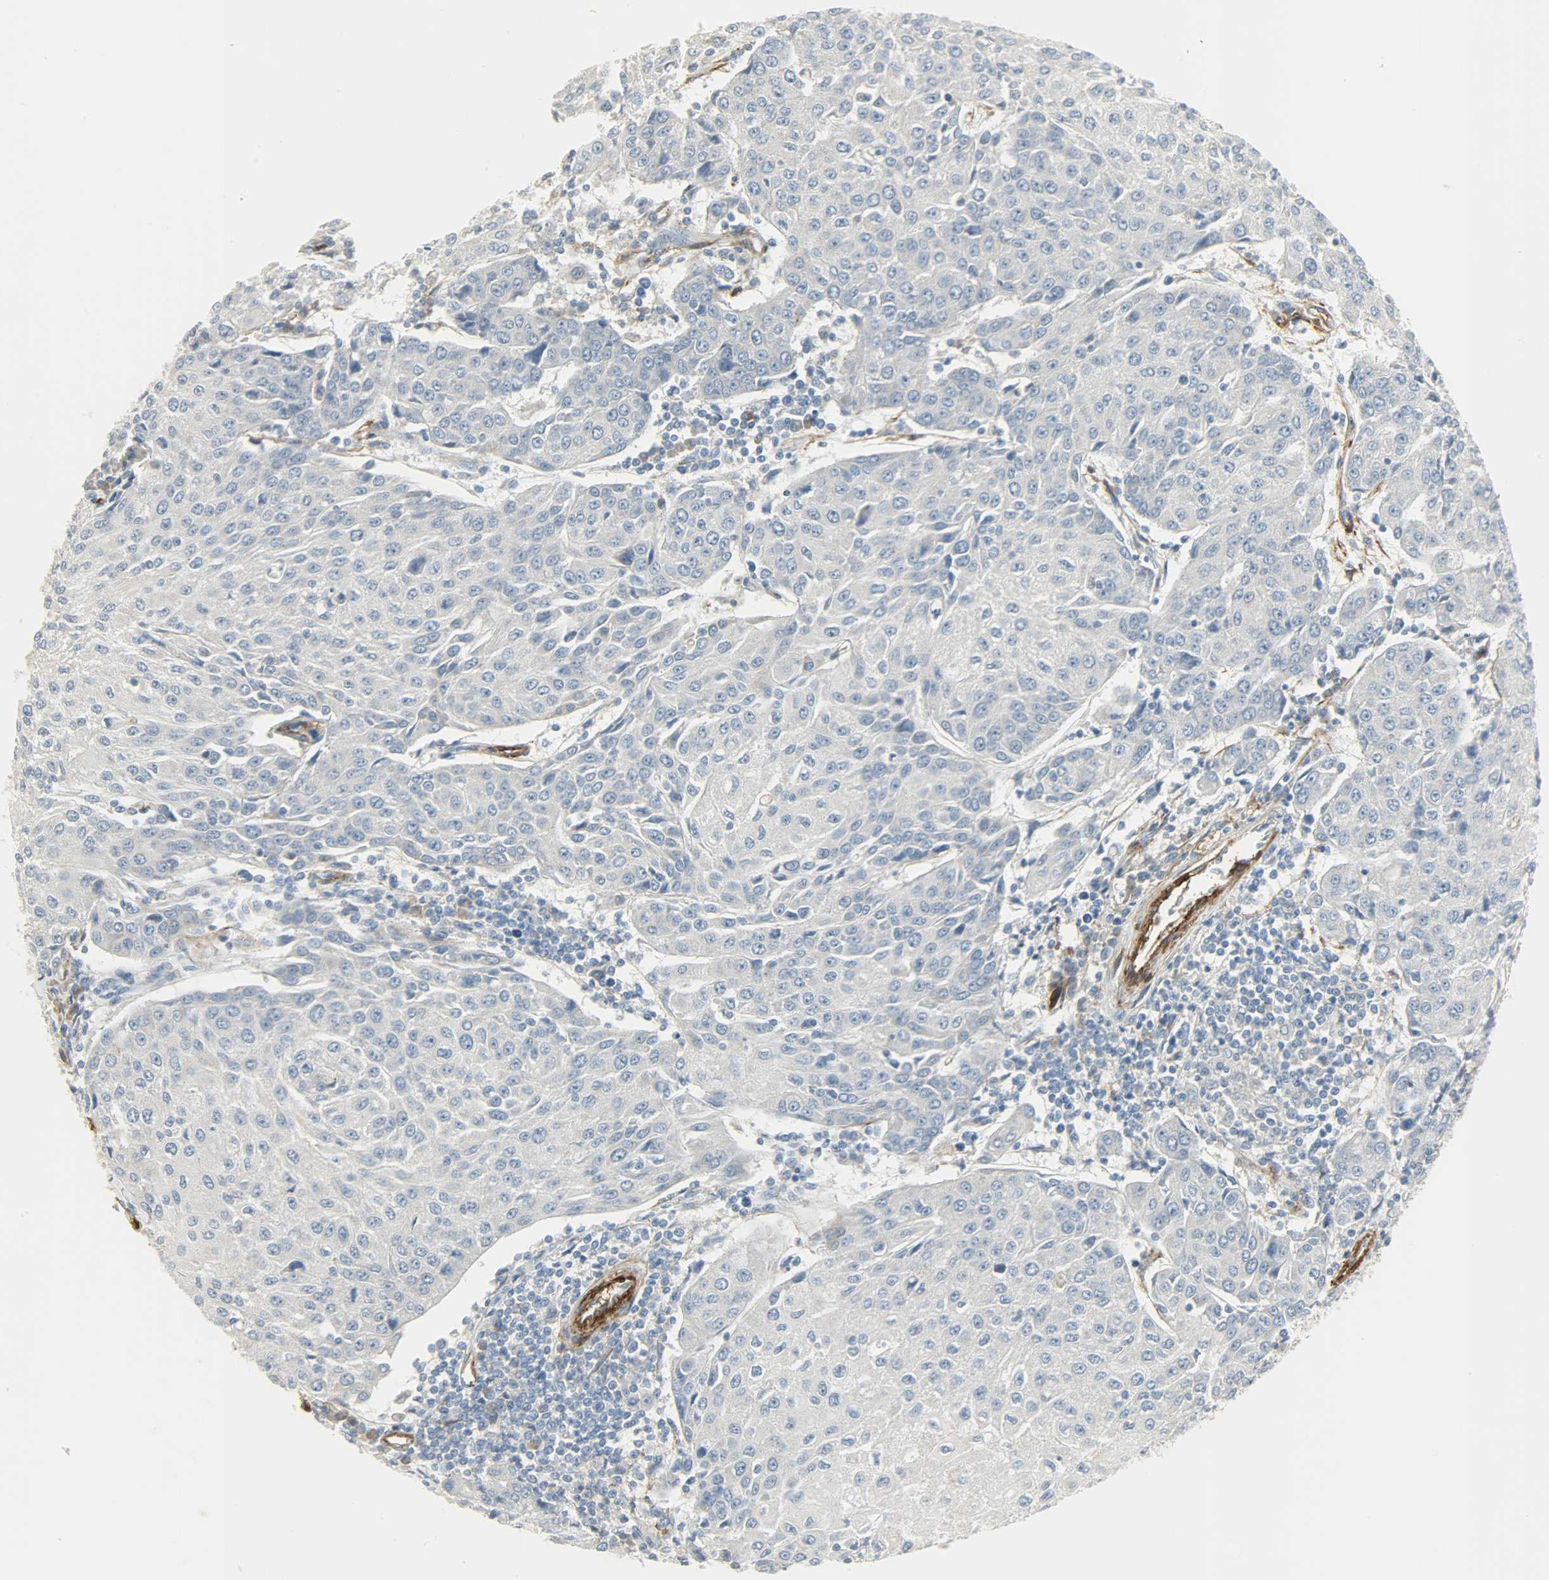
{"staining": {"intensity": "negative", "quantity": "none", "location": "none"}, "tissue": "urothelial cancer", "cell_type": "Tumor cells", "image_type": "cancer", "snomed": [{"axis": "morphology", "description": "Urothelial carcinoma, High grade"}, {"axis": "topography", "description": "Urinary bladder"}], "caption": "Photomicrograph shows no protein staining in tumor cells of urothelial carcinoma (high-grade) tissue.", "gene": "ENPEP", "patient": {"sex": "female", "age": 85}}